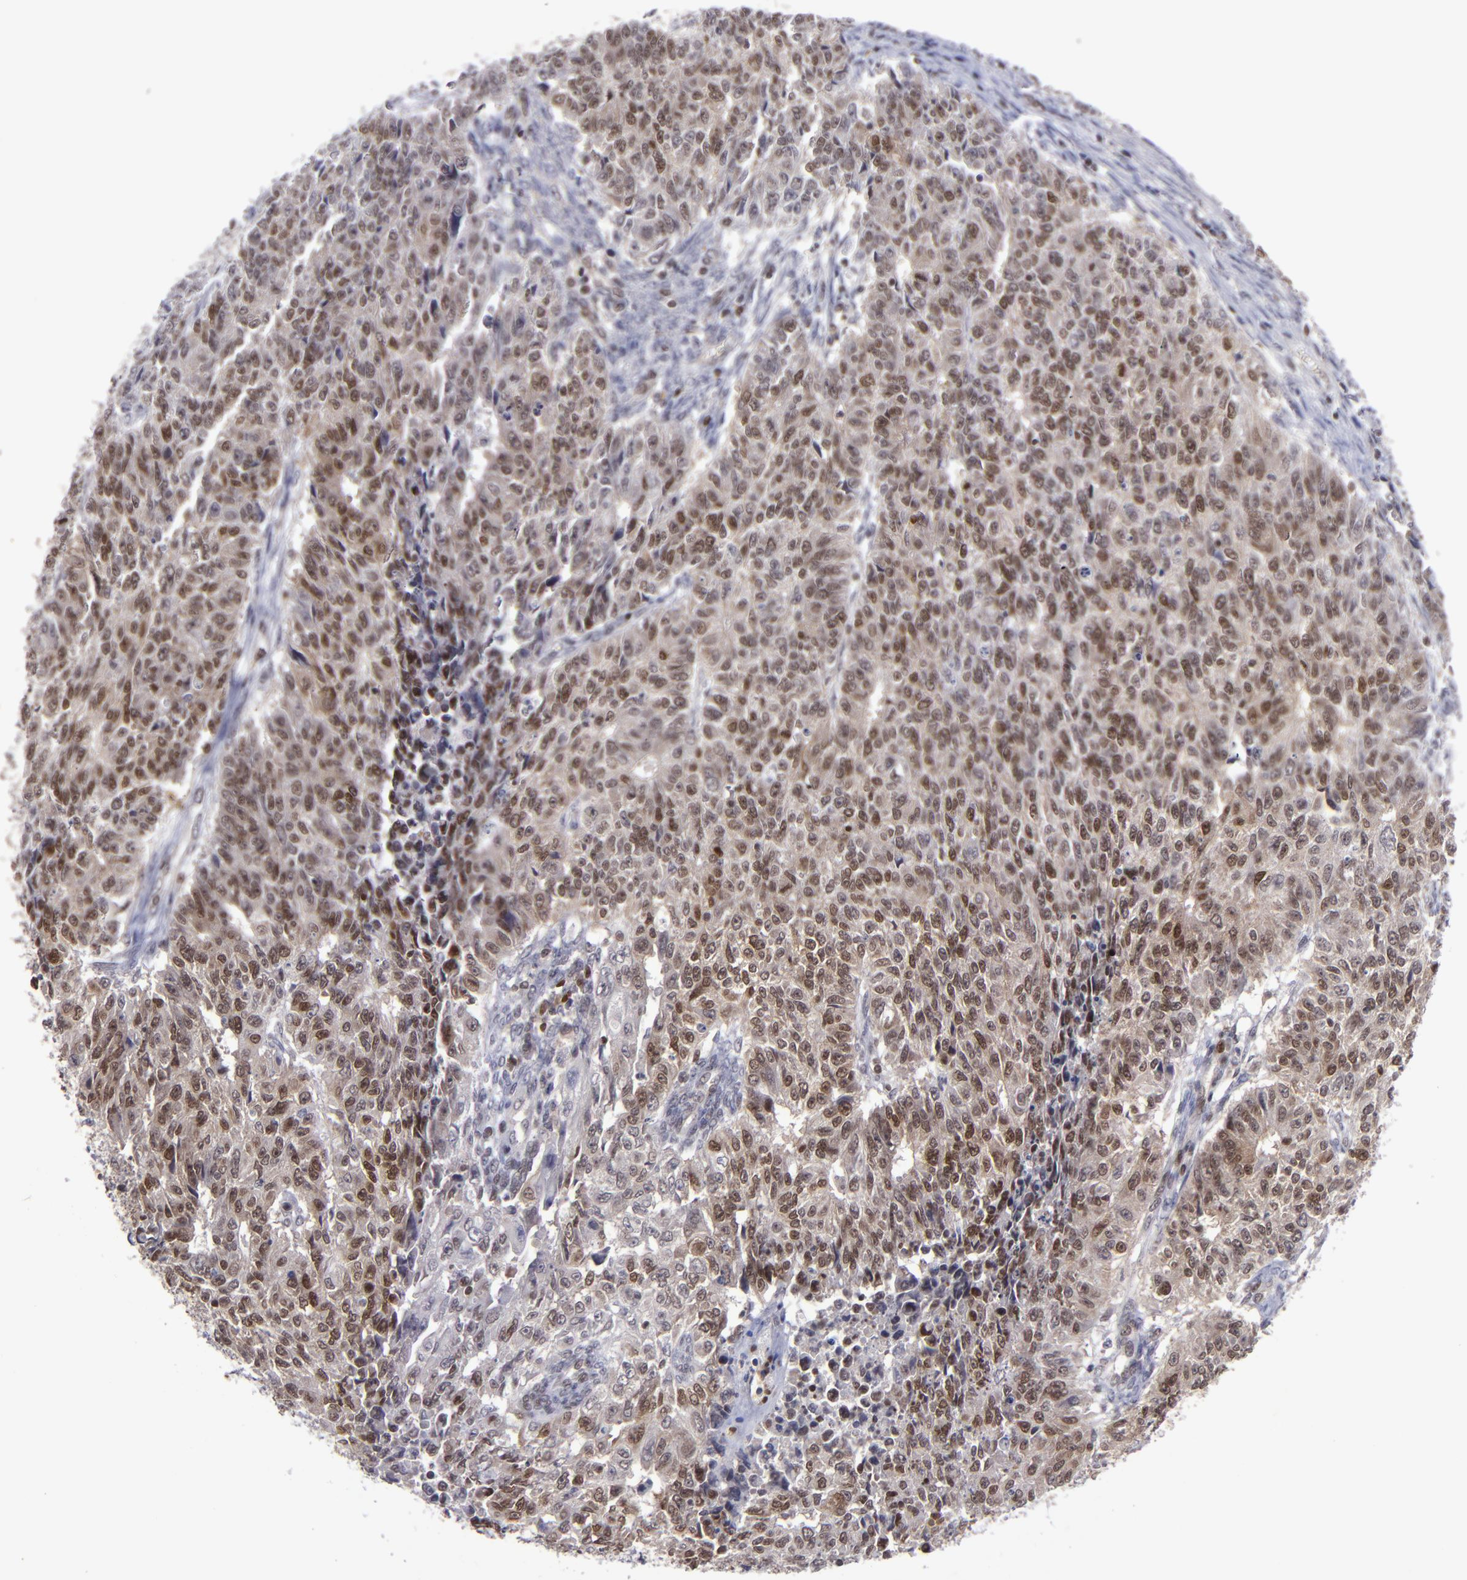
{"staining": {"intensity": "strong", "quantity": ">75%", "location": "cytoplasmic/membranous,nuclear"}, "tissue": "endometrial cancer", "cell_type": "Tumor cells", "image_type": "cancer", "snomed": [{"axis": "morphology", "description": "Adenocarcinoma, NOS"}, {"axis": "topography", "description": "Endometrium"}], "caption": "The photomicrograph shows immunohistochemical staining of adenocarcinoma (endometrial). There is strong cytoplasmic/membranous and nuclear expression is present in about >75% of tumor cells.", "gene": "MGMT", "patient": {"sex": "female", "age": 42}}